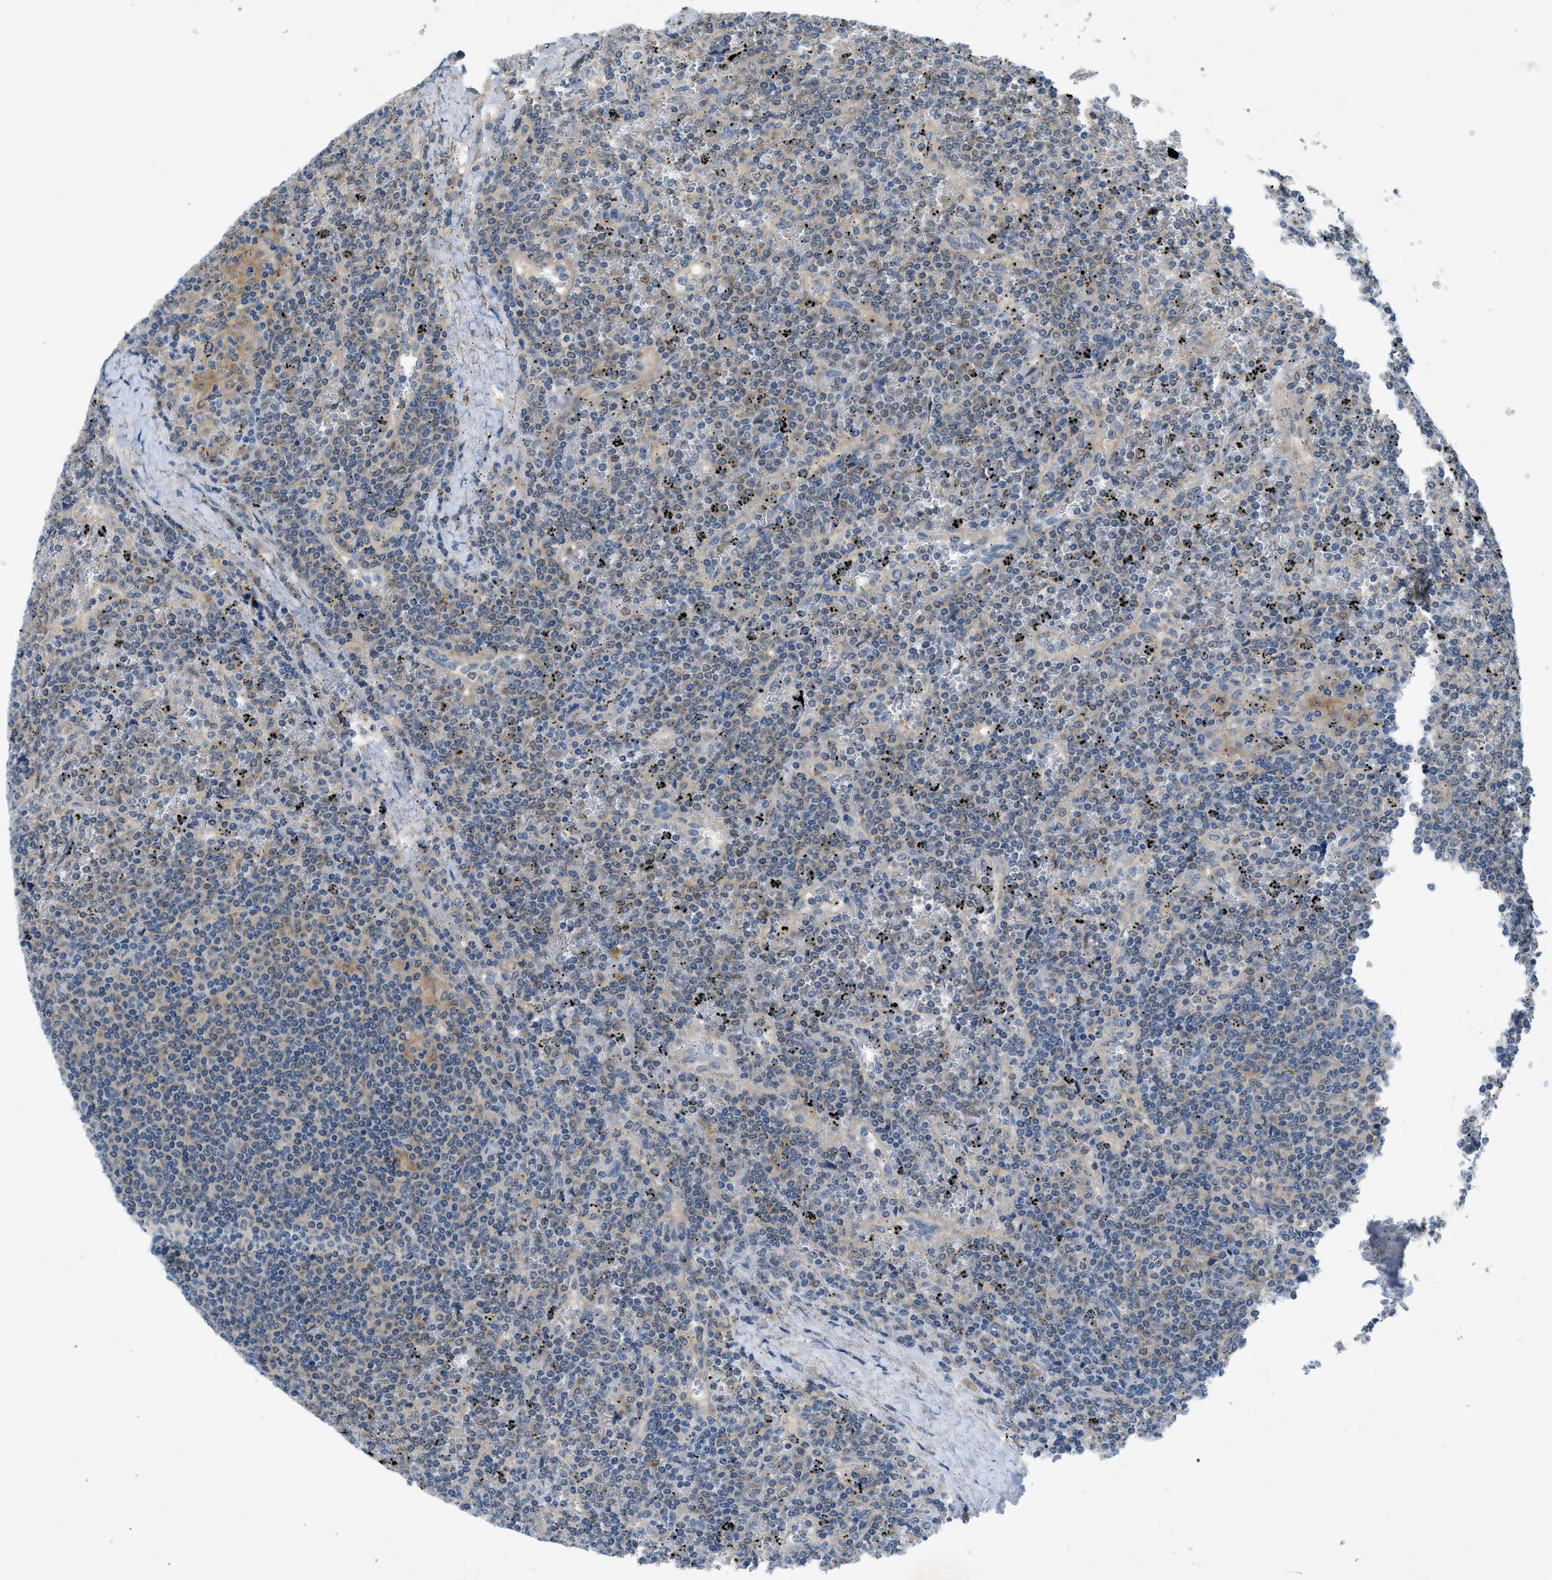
{"staining": {"intensity": "negative", "quantity": "none", "location": "none"}, "tissue": "lymphoma", "cell_type": "Tumor cells", "image_type": "cancer", "snomed": [{"axis": "morphology", "description": "Malignant lymphoma, non-Hodgkin's type, Low grade"}, {"axis": "topography", "description": "Spleen"}], "caption": "Tumor cells show no significant expression in lymphoma.", "gene": "RIPK2", "patient": {"sex": "female", "age": 19}}